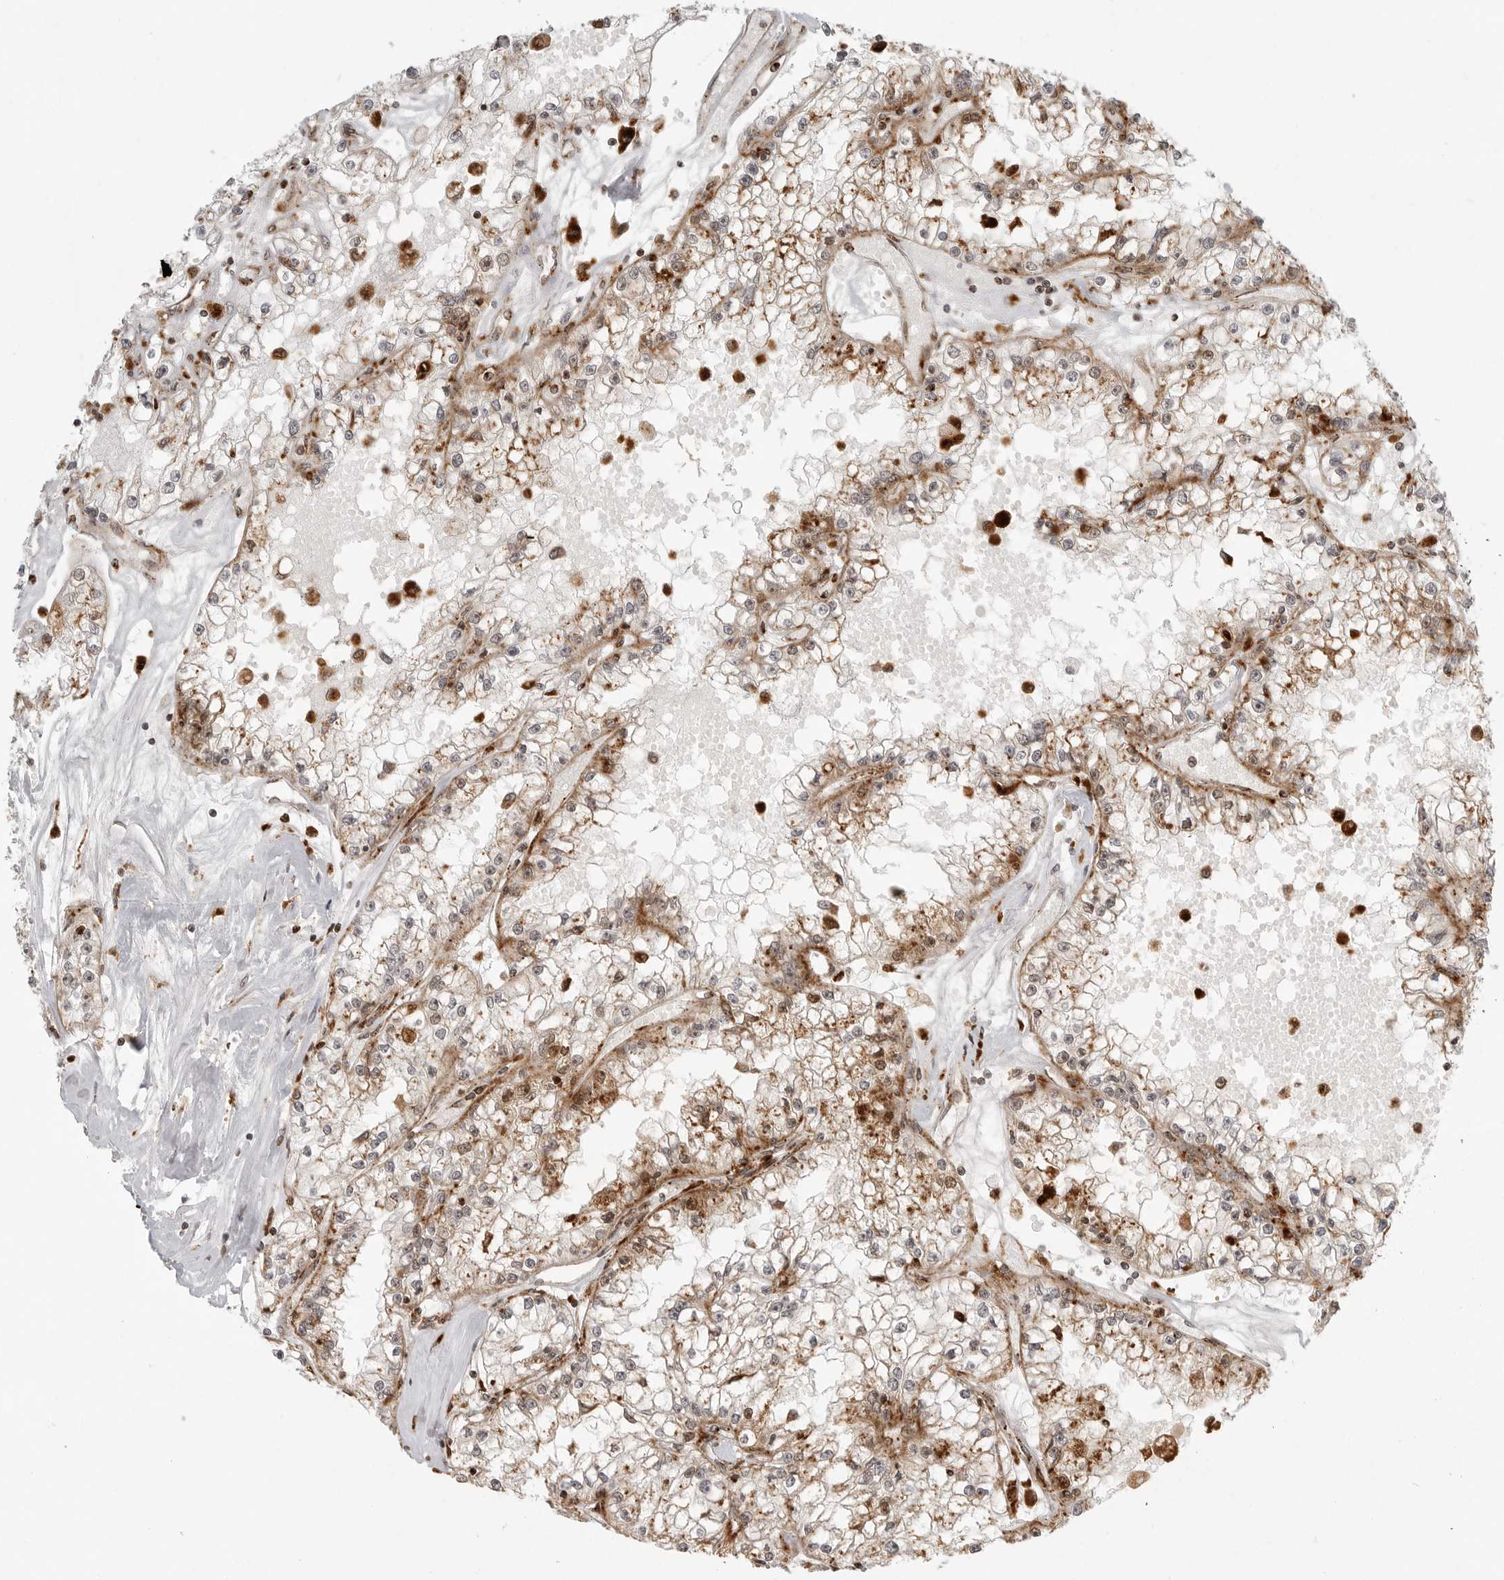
{"staining": {"intensity": "moderate", "quantity": ">75%", "location": "cytoplasmic/membranous"}, "tissue": "renal cancer", "cell_type": "Tumor cells", "image_type": "cancer", "snomed": [{"axis": "morphology", "description": "Adenocarcinoma, NOS"}, {"axis": "topography", "description": "Kidney"}], "caption": "Immunohistochemistry photomicrograph of neoplastic tissue: renal cancer stained using immunohistochemistry (IHC) demonstrates medium levels of moderate protein expression localized specifically in the cytoplasmic/membranous of tumor cells, appearing as a cytoplasmic/membranous brown color.", "gene": "IDUA", "patient": {"sex": "male", "age": 56}}